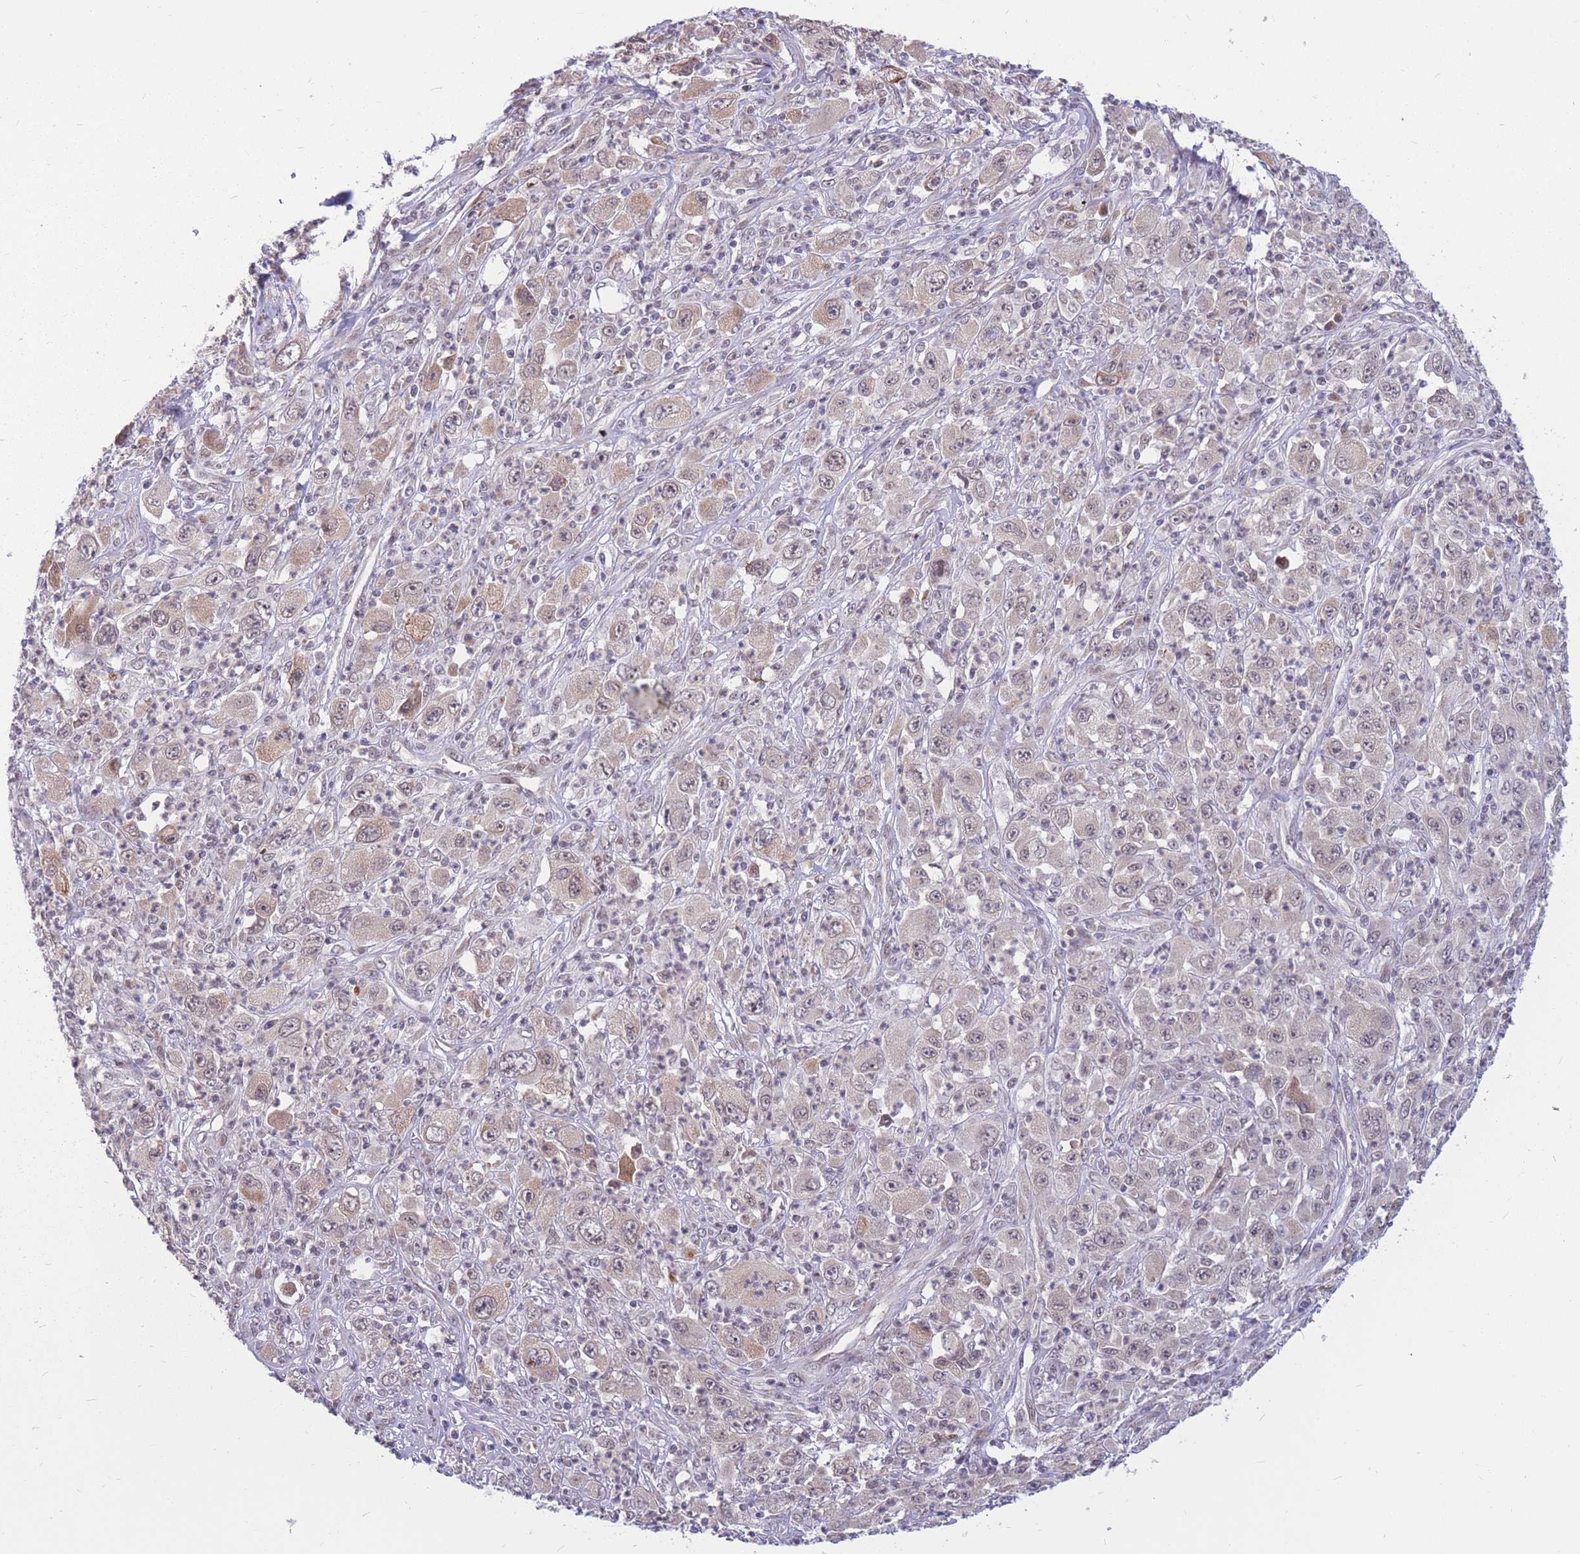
{"staining": {"intensity": "strong", "quantity": "25%-75%", "location": "cytoplasmic/membranous,nuclear"}, "tissue": "melanoma", "cell_type": "Tumor cells", "image_type": "cancer", "snomed": [{"axis": "morphology", "description": "Malignant melanoma, Metastatic site"}, {"axis": "topography", "description": "Skin"}], "caption": "Human malignant melanoma (metastatic site) stained with a brown dye demonstrates strong cytoplasmic/membranous and nuclear positive staining in about 25%-75% of tumor cells.", "gene": "ADD2", "patient": {"sex": "female", "age": 56}}